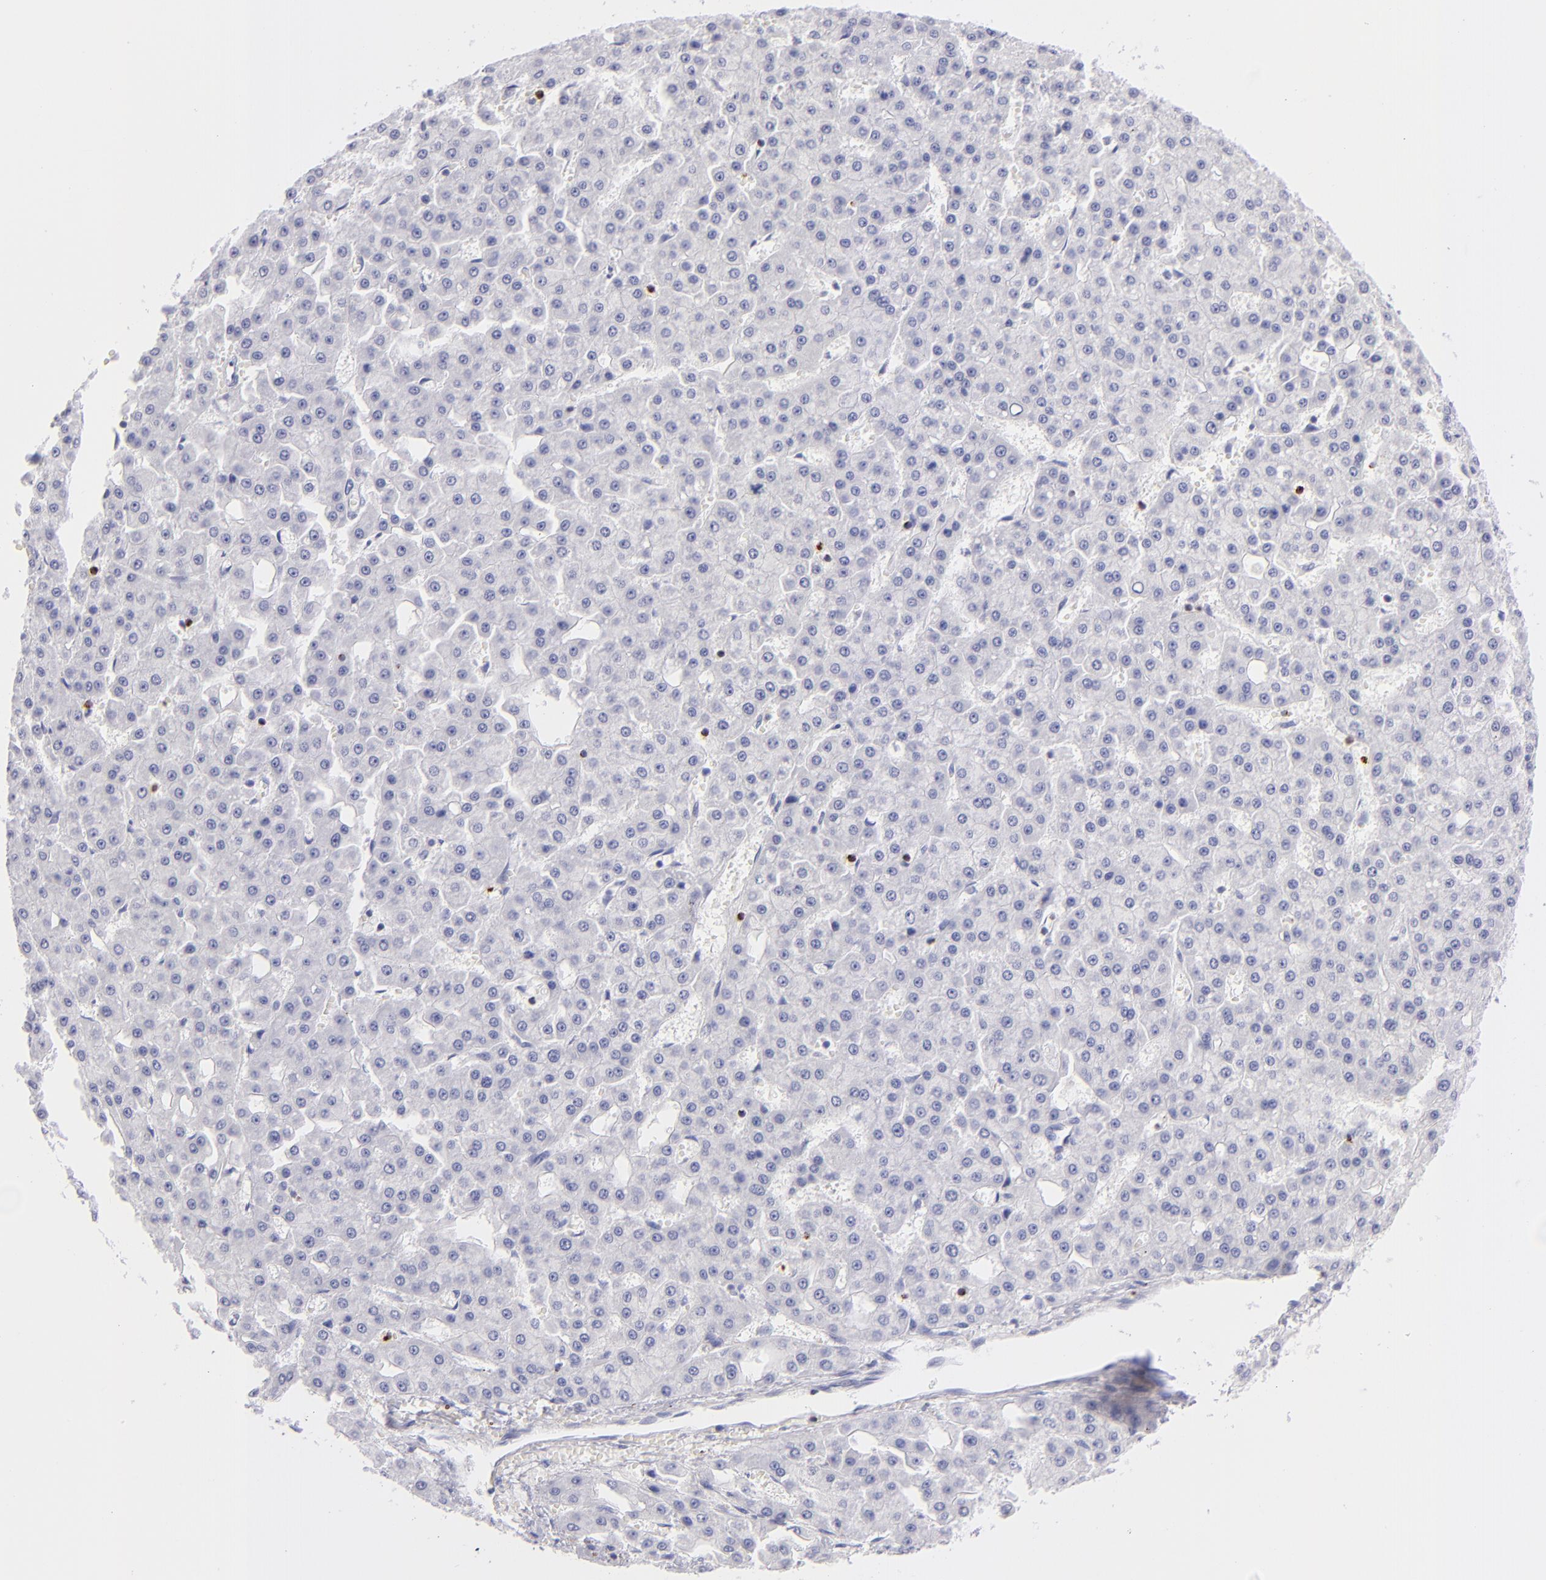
{"staining": {"intensity": "negative", "quantity": "none", "location": "none"}, "tissue": "liver cancer", "cell_type": "Tumor cells", "image_type": "cancer", "snomed": [{"axis": "morphology", "description": "Carcinoma, Hepatocellular, NOS"}, {"axis": "topography", "description": "Liver"}], "caption": "A photomicrograph of liver cancer stained for a protein reveals no brown staining in tumor cells.", "gene": "PRF1", "patient": {"sex": "male", "age": 47}}